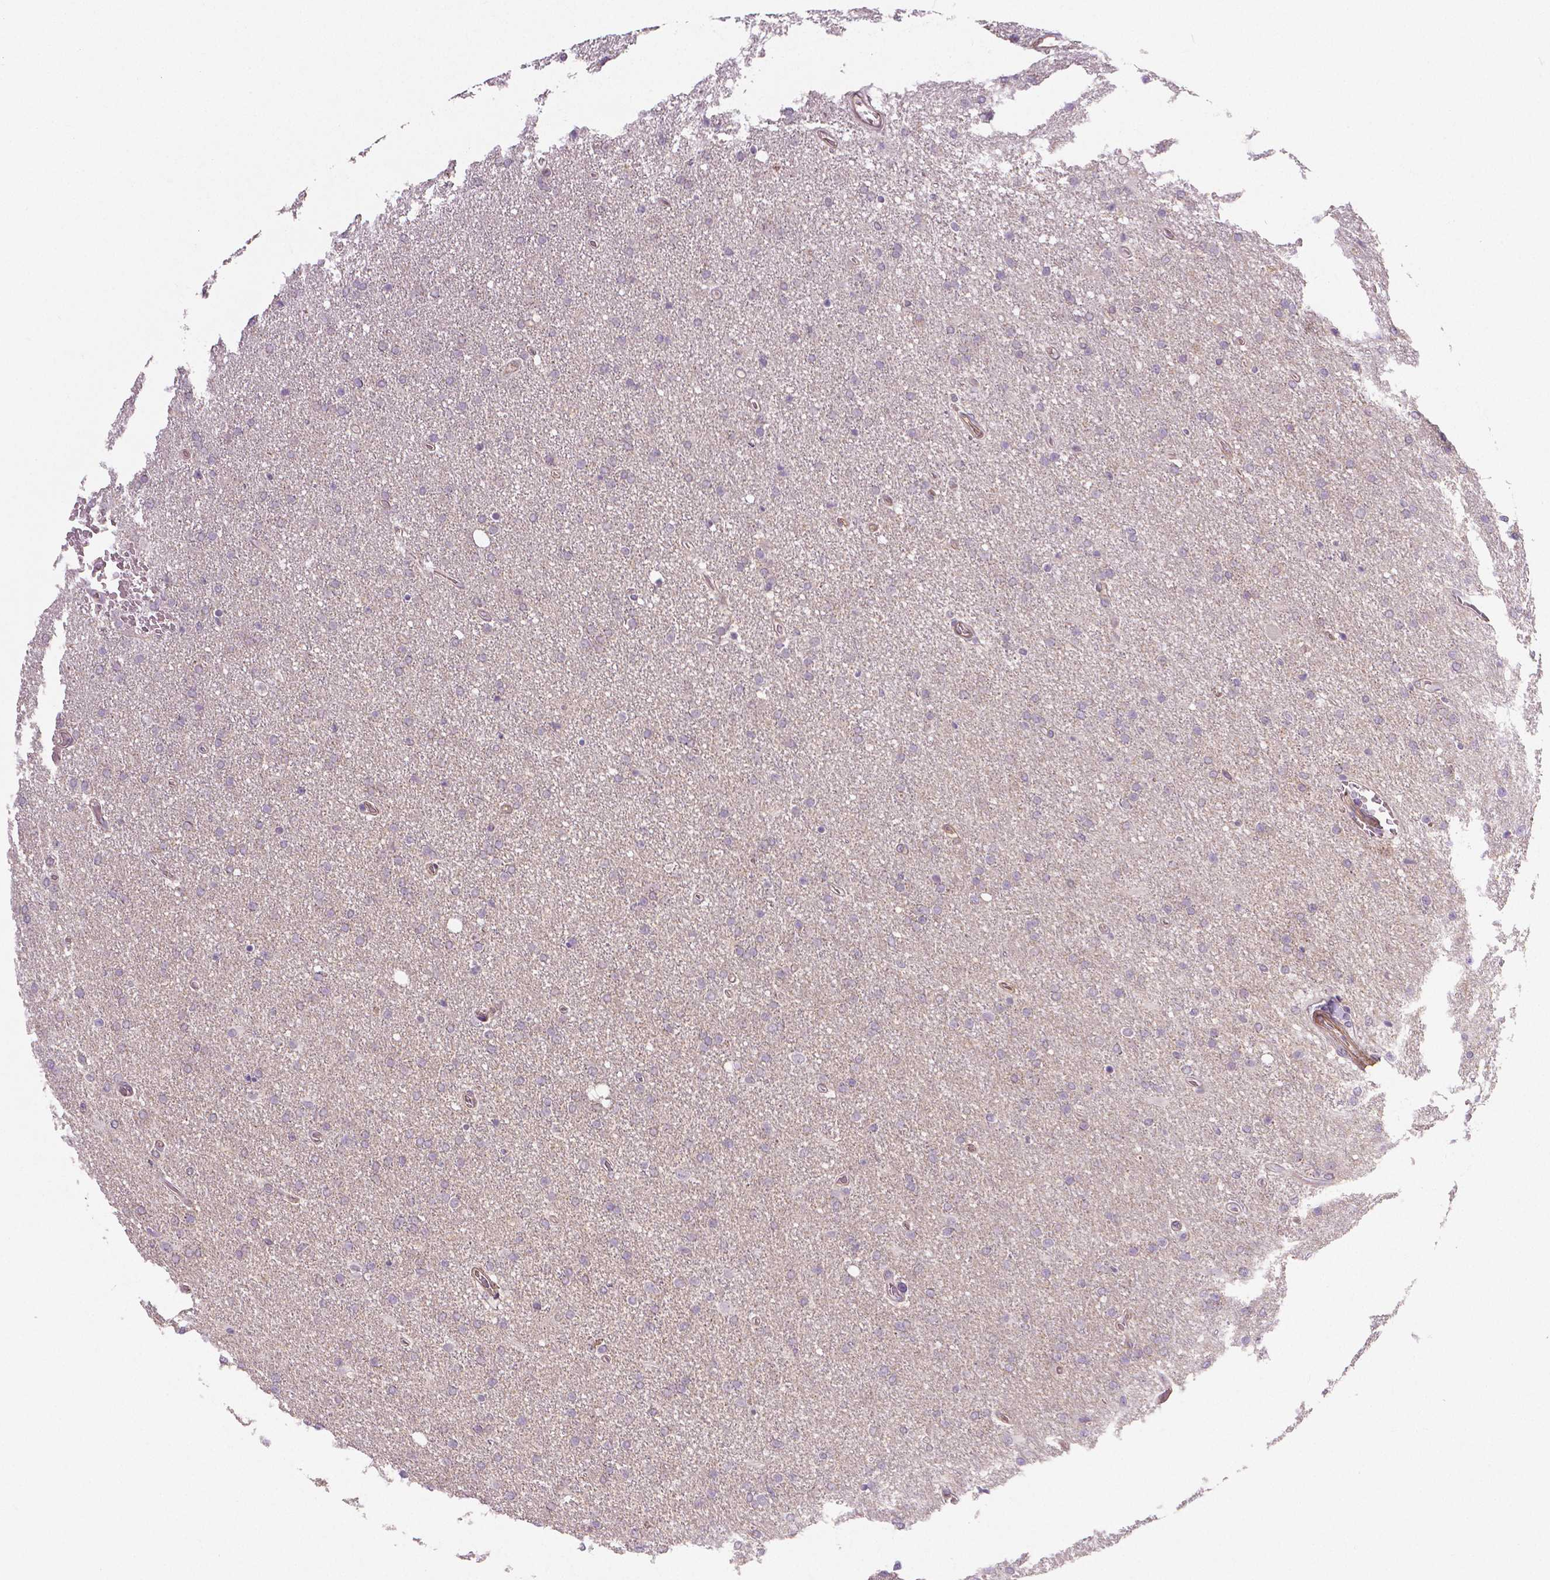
{"staining": {"intensity": "negative", "quantity": "none", "location": "none"}, "tissue": "glioma", "cell_type": "Tumor cells", "image_type": "cancer", "snomed": [{"axis": "morphology", "description": "Glioma, malignant, High grade"}, {"axis": "topography", "description": "Cerebral cortex"}], "caption": "A micrograph of malignant high-grade glioma stained for a protein demonstrates no brown staining in tumor cells.", "gene": "FLT1", "patient": {"sex": "male", "age": 70}}